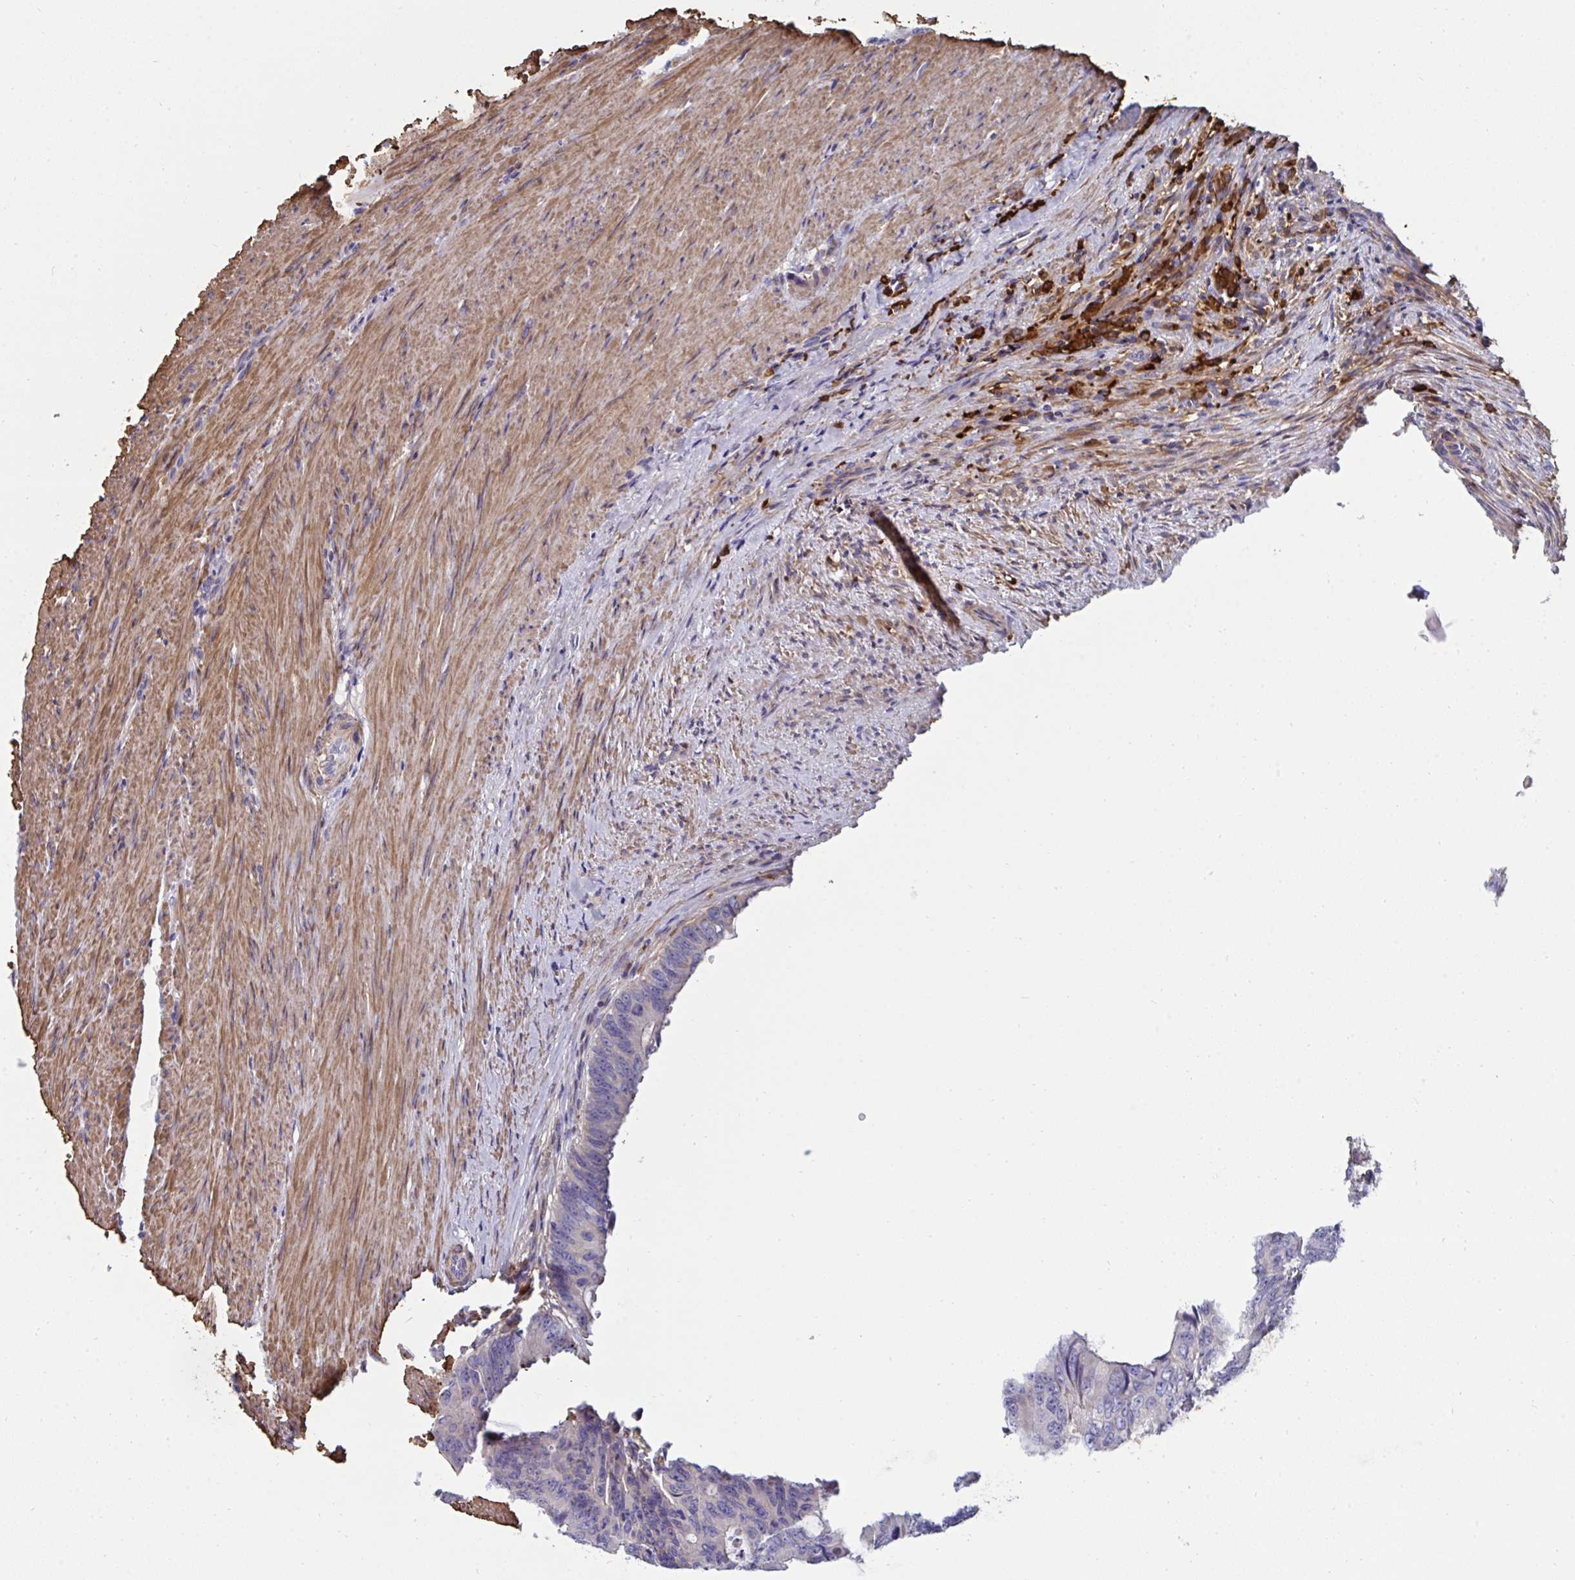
{"staining": {"intensity": "negative", "quantity": "none", "location": "none"}, "tissue": "colorectal cancer", "cell_type": "Tumor cells", "image_type": "cancer", "snomed": [{"axis": "morphology", "description": "Adenocarcinoma, NOS"}, {"axis": "topography", "description": "Colon"}], "caption": "DAB immunohistochemical staining of human colorectal cancer reveals no significant expression in tumor cells. (DAB immunohistochemistry, high magnification).", "gene": "FBXL13", "patient": {"sex": "male", "age": 62}}